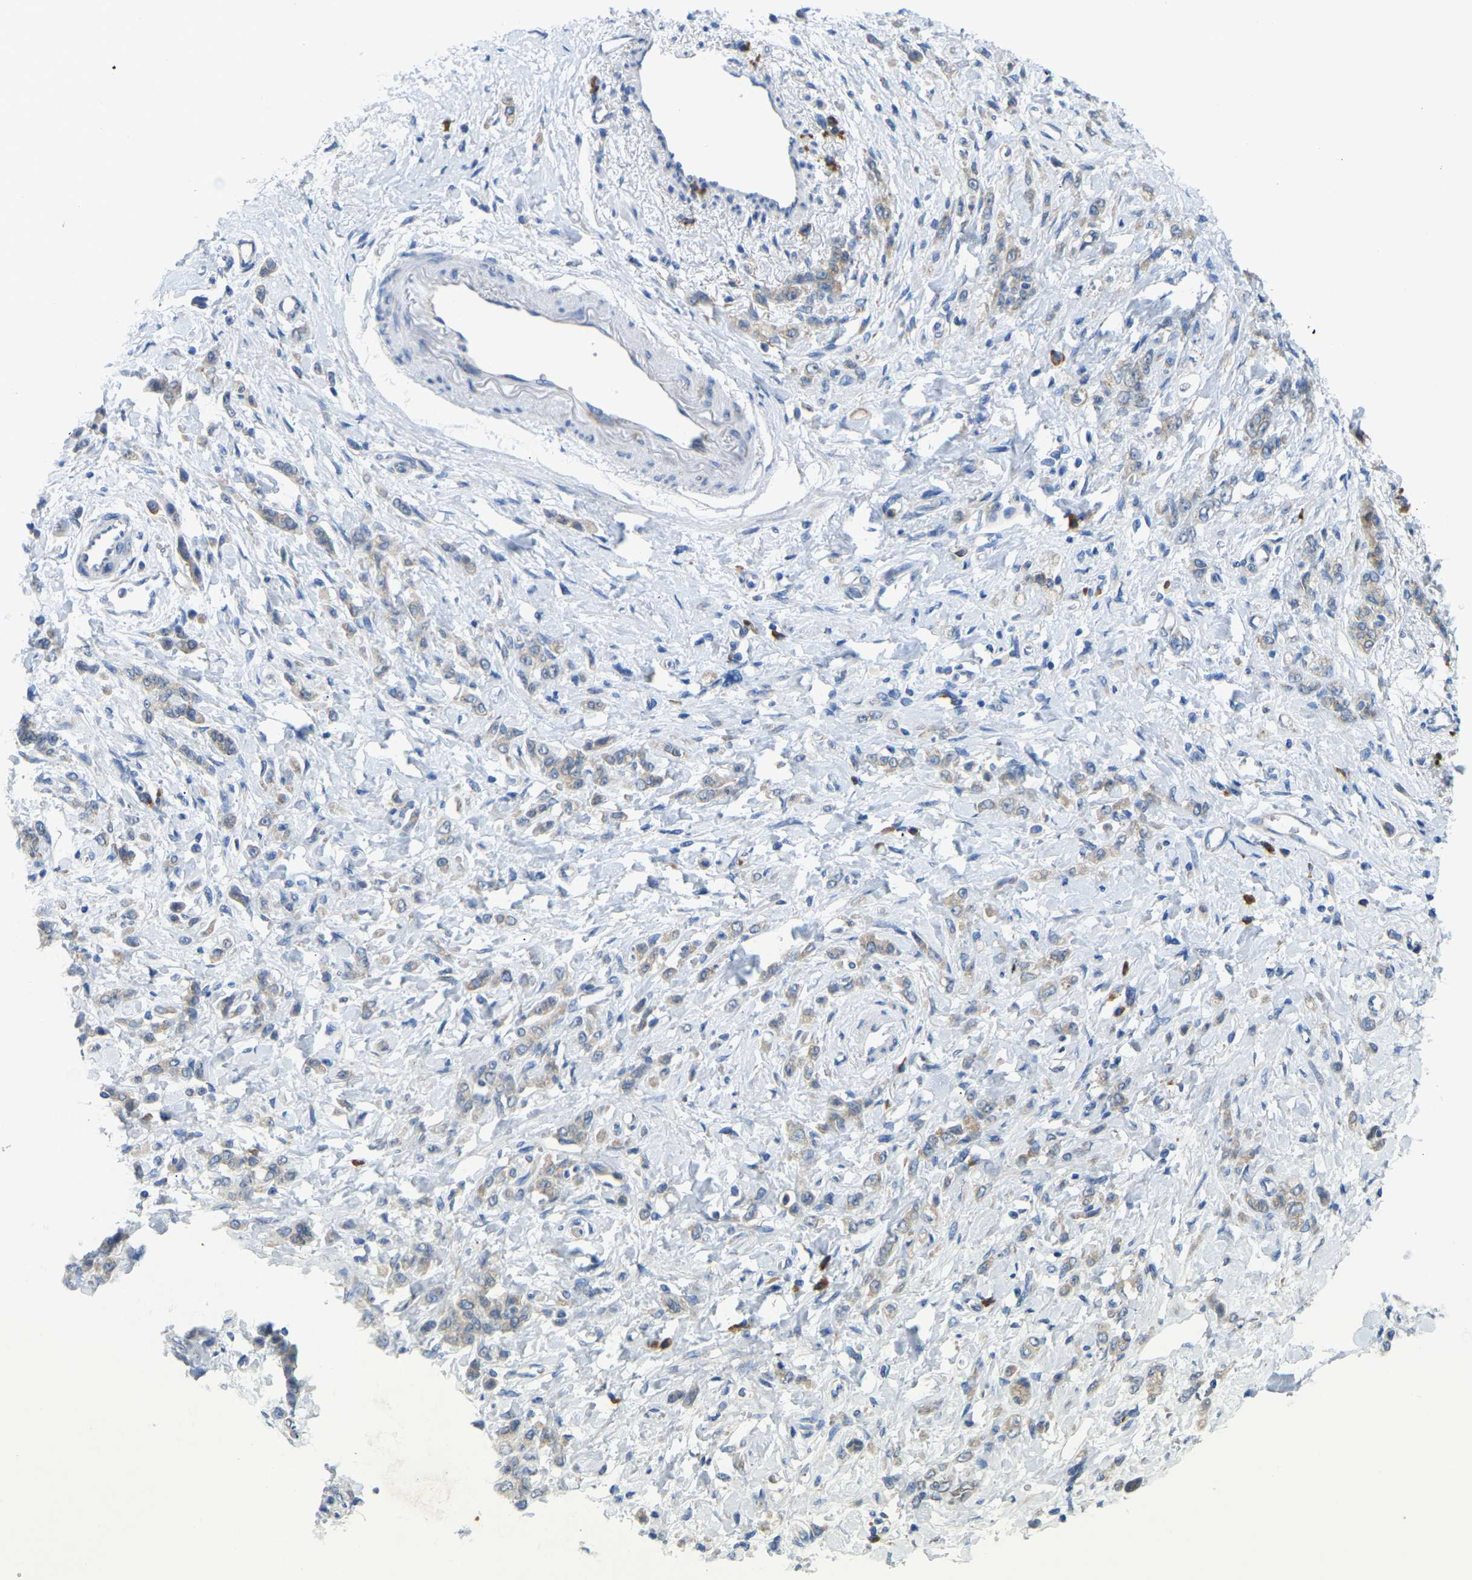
{"staining": {"intensity": "weak", "quantity": "25%-75%", "location": "cytoplasmic/membranous"}, "tissue": "stomach cancer", "cell_type": "Tumor cells", "image_type": "cancer", "snomed": [{"axis": "morphology", "description": "Normal tissue, NOS"}, {"axis": "morphology", "description": "Adenocarcinoma, NOS"}, {"axis": "topography", "description": "Stomach"}], "caption": "Tumor cells display low levels of weak cytoplasmic/membranous positivity in about 25%-75% of cells in adenocarcinoma (stomach).", "gene": "SND1", "patient": {"sex": "male", "age": 82}}